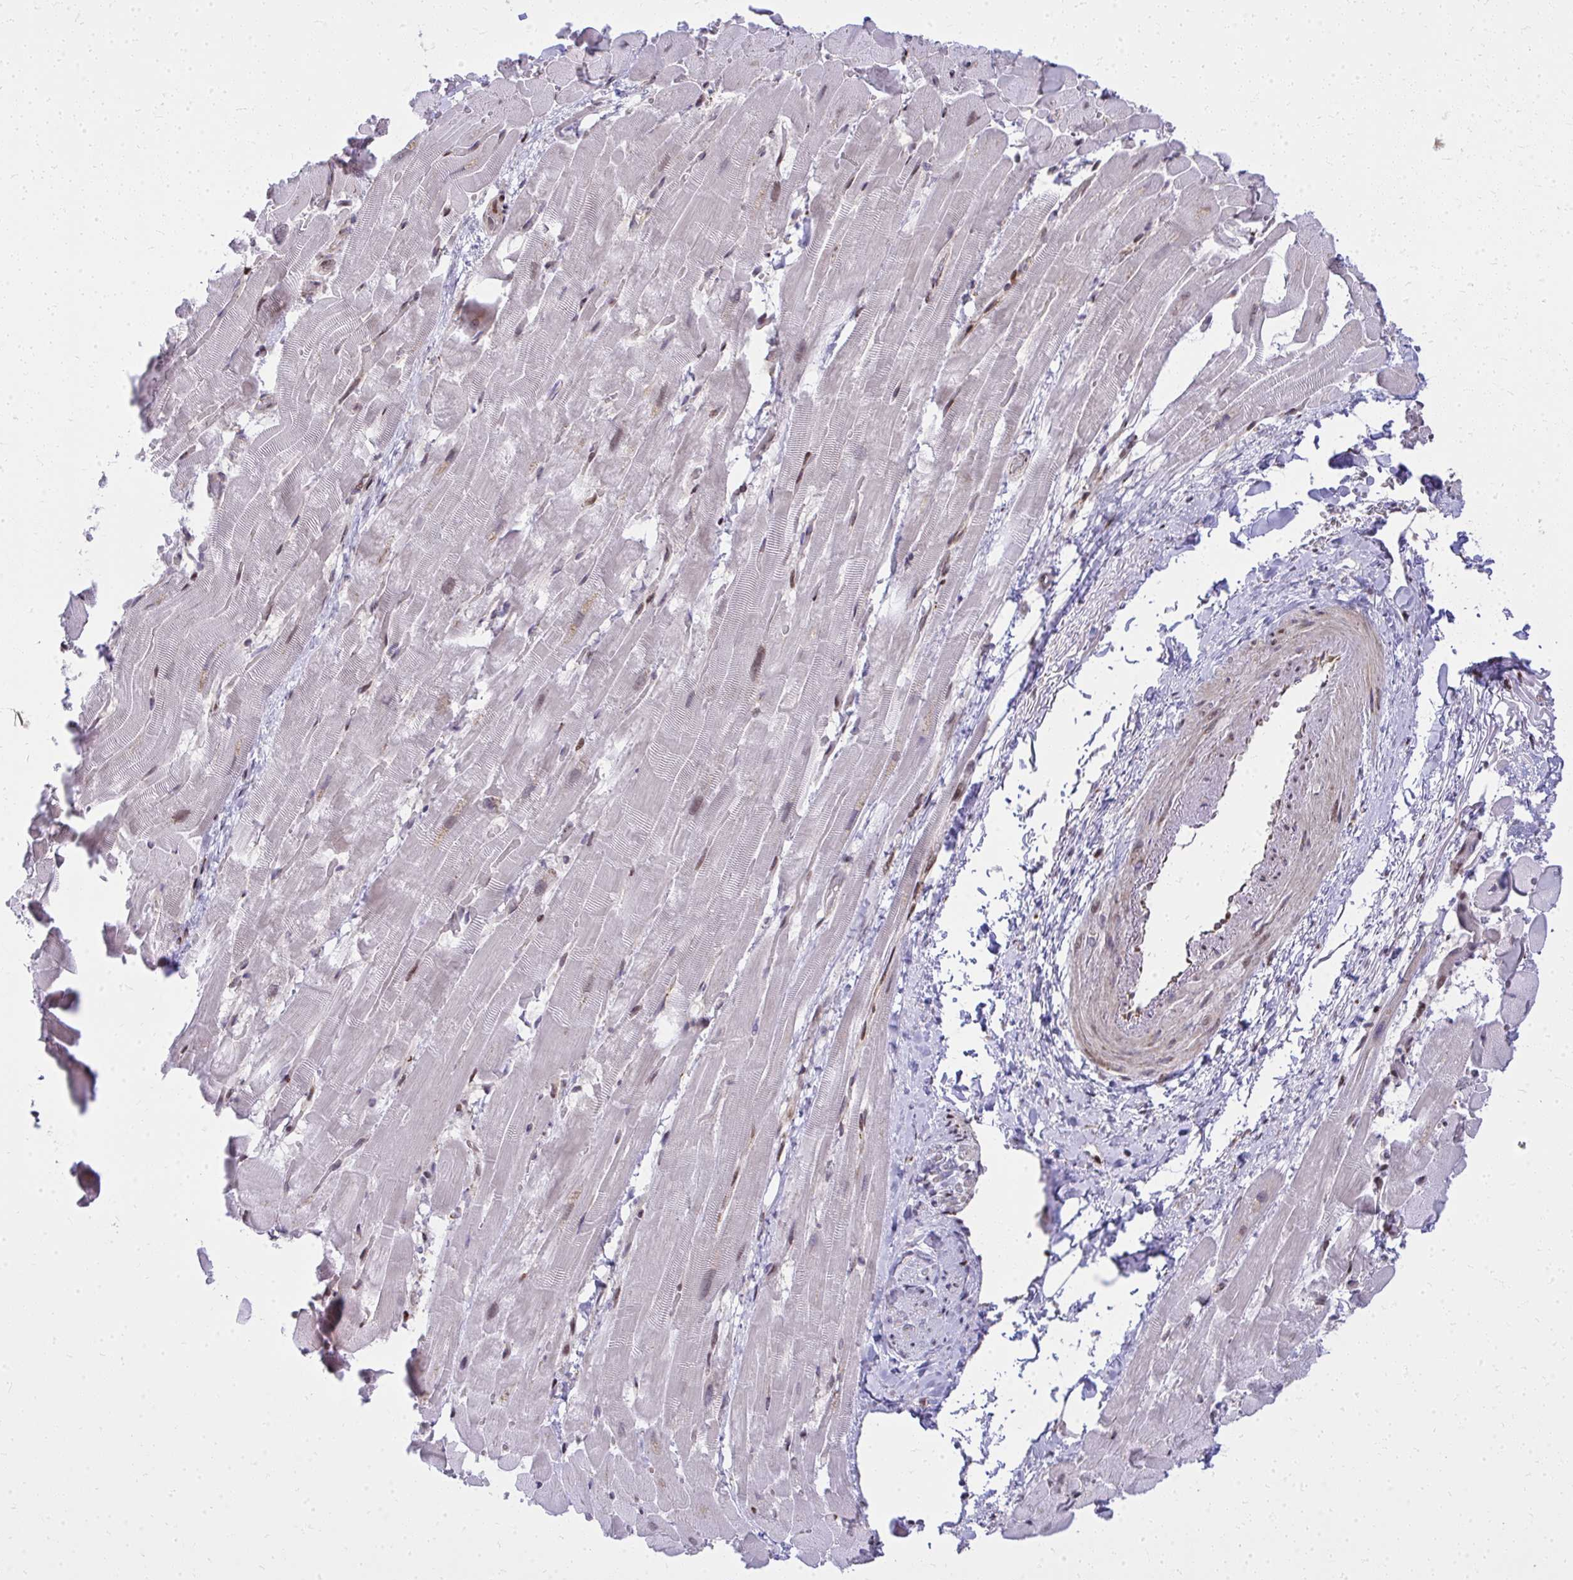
{"staining": {"intensity": "moderate", "quantity": "25%-75%", "location": "nuclear"}, "tissue": "heart muscle", "cell_type": "Cardiomyocytes", "image_type": "normal", "snomed": [{"axis": "morphology", "description": "Normal tissue, NOS"}, {"axis": "topography", "description": "Heart"}], "caption": "Cardiomyocytes demonstrate moderate nuclear staining in about 25%-75% of cells in normal heart muscle.", "gene": "PIGY", "patient": {"sex": "male", "age": 37}}